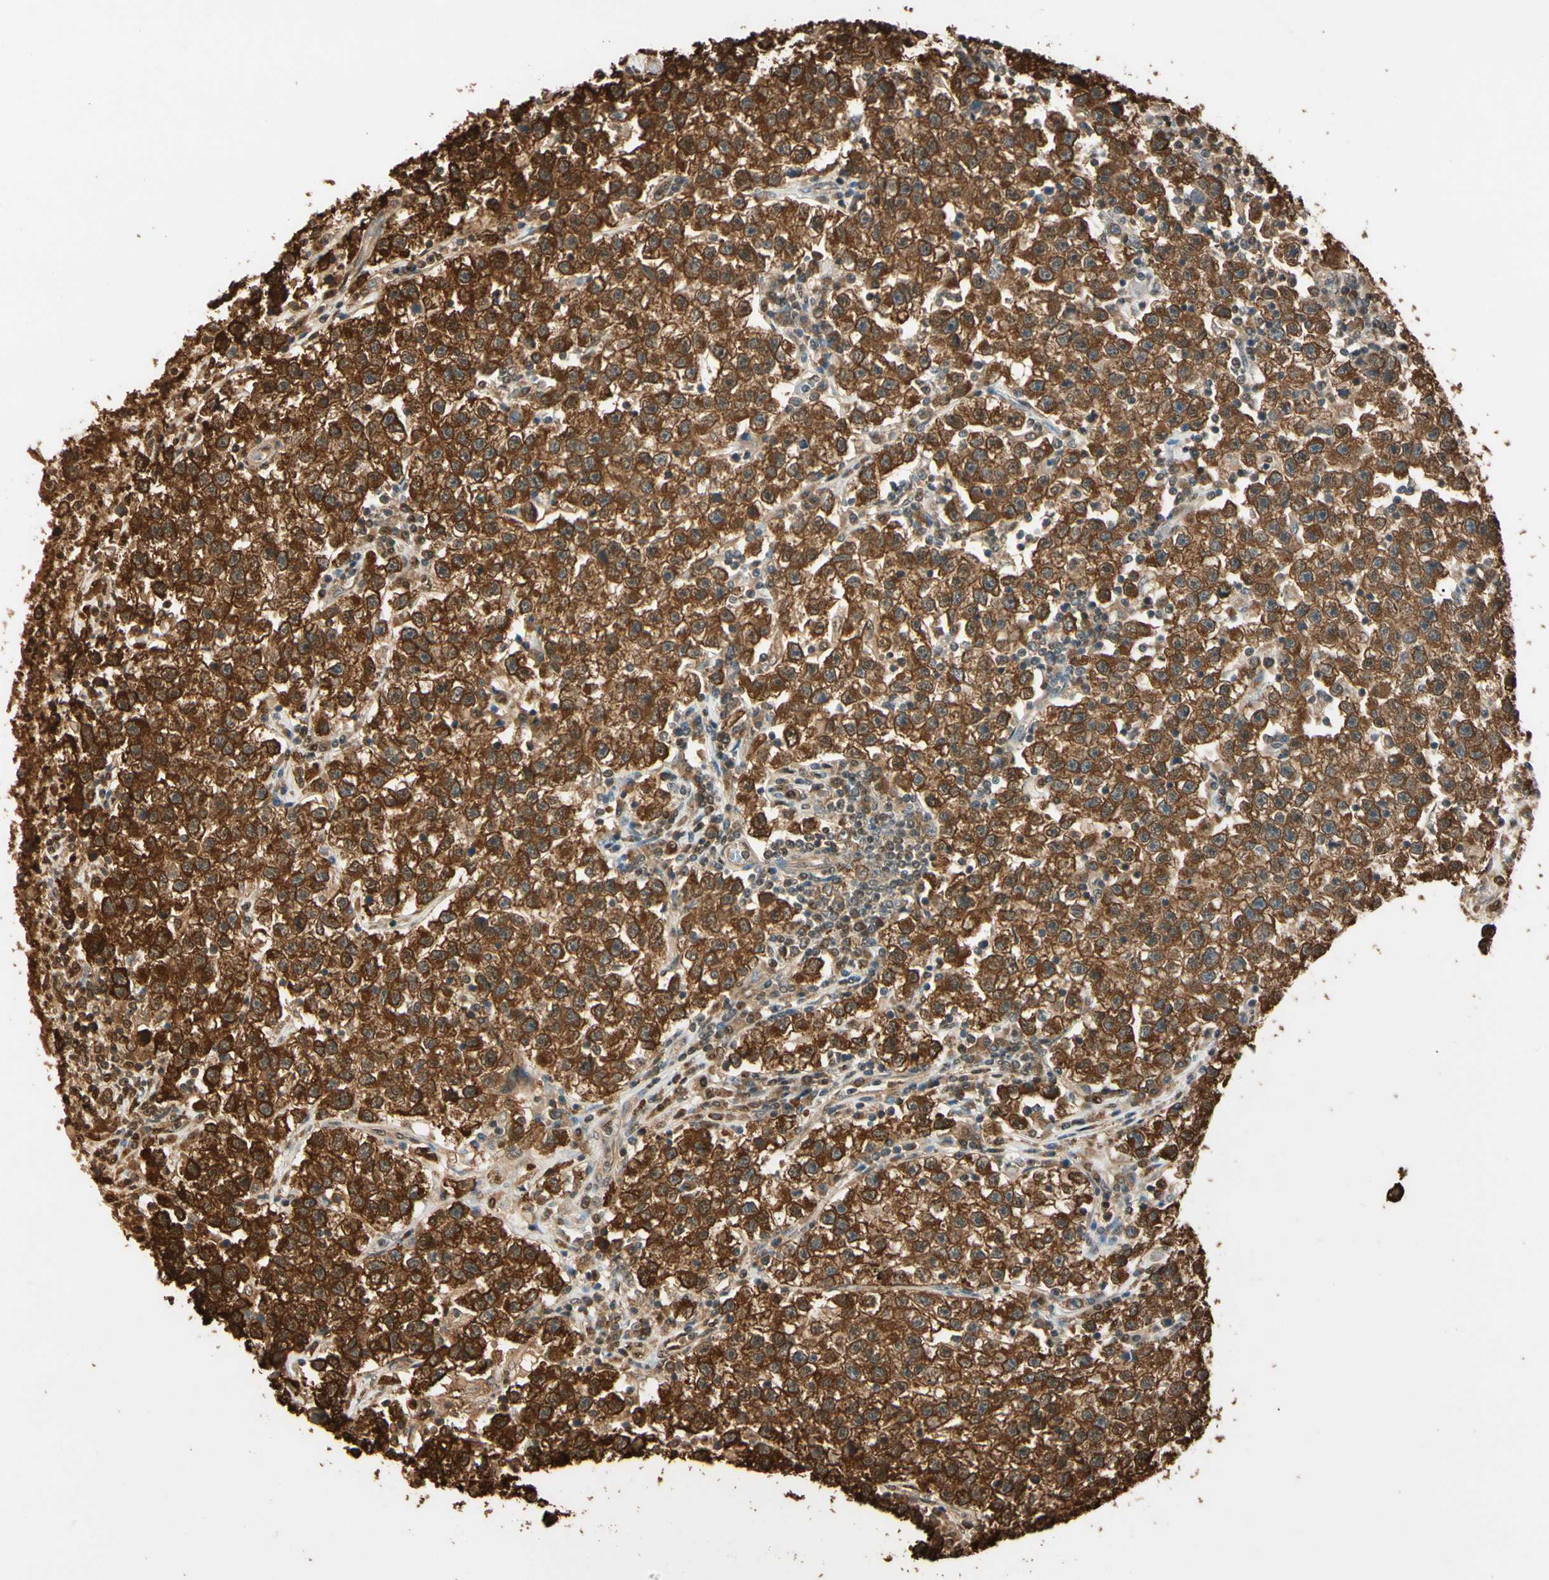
{"staining": {"intensity": "strong", "quantity": ">75%", "location": "cytoplasmic/membranous"}, "tissue": "testis cancer", "cell_type": "Tumor cells", "image_type": "cancer", "snomed": [{"axis": "morphology", "description": "Seminoma, NOS"}, {"axis": "topography", "description": "Testis"}], "caption": "A histopathology image showing strong cytoplasmic/membranous expression in approximately >75% of tumor cells in testis cancer (seminoma), as visualized by brown immunohistochemical staining.", "gene": "PNCK", "patient": {"sex": "male", "age": 22}}